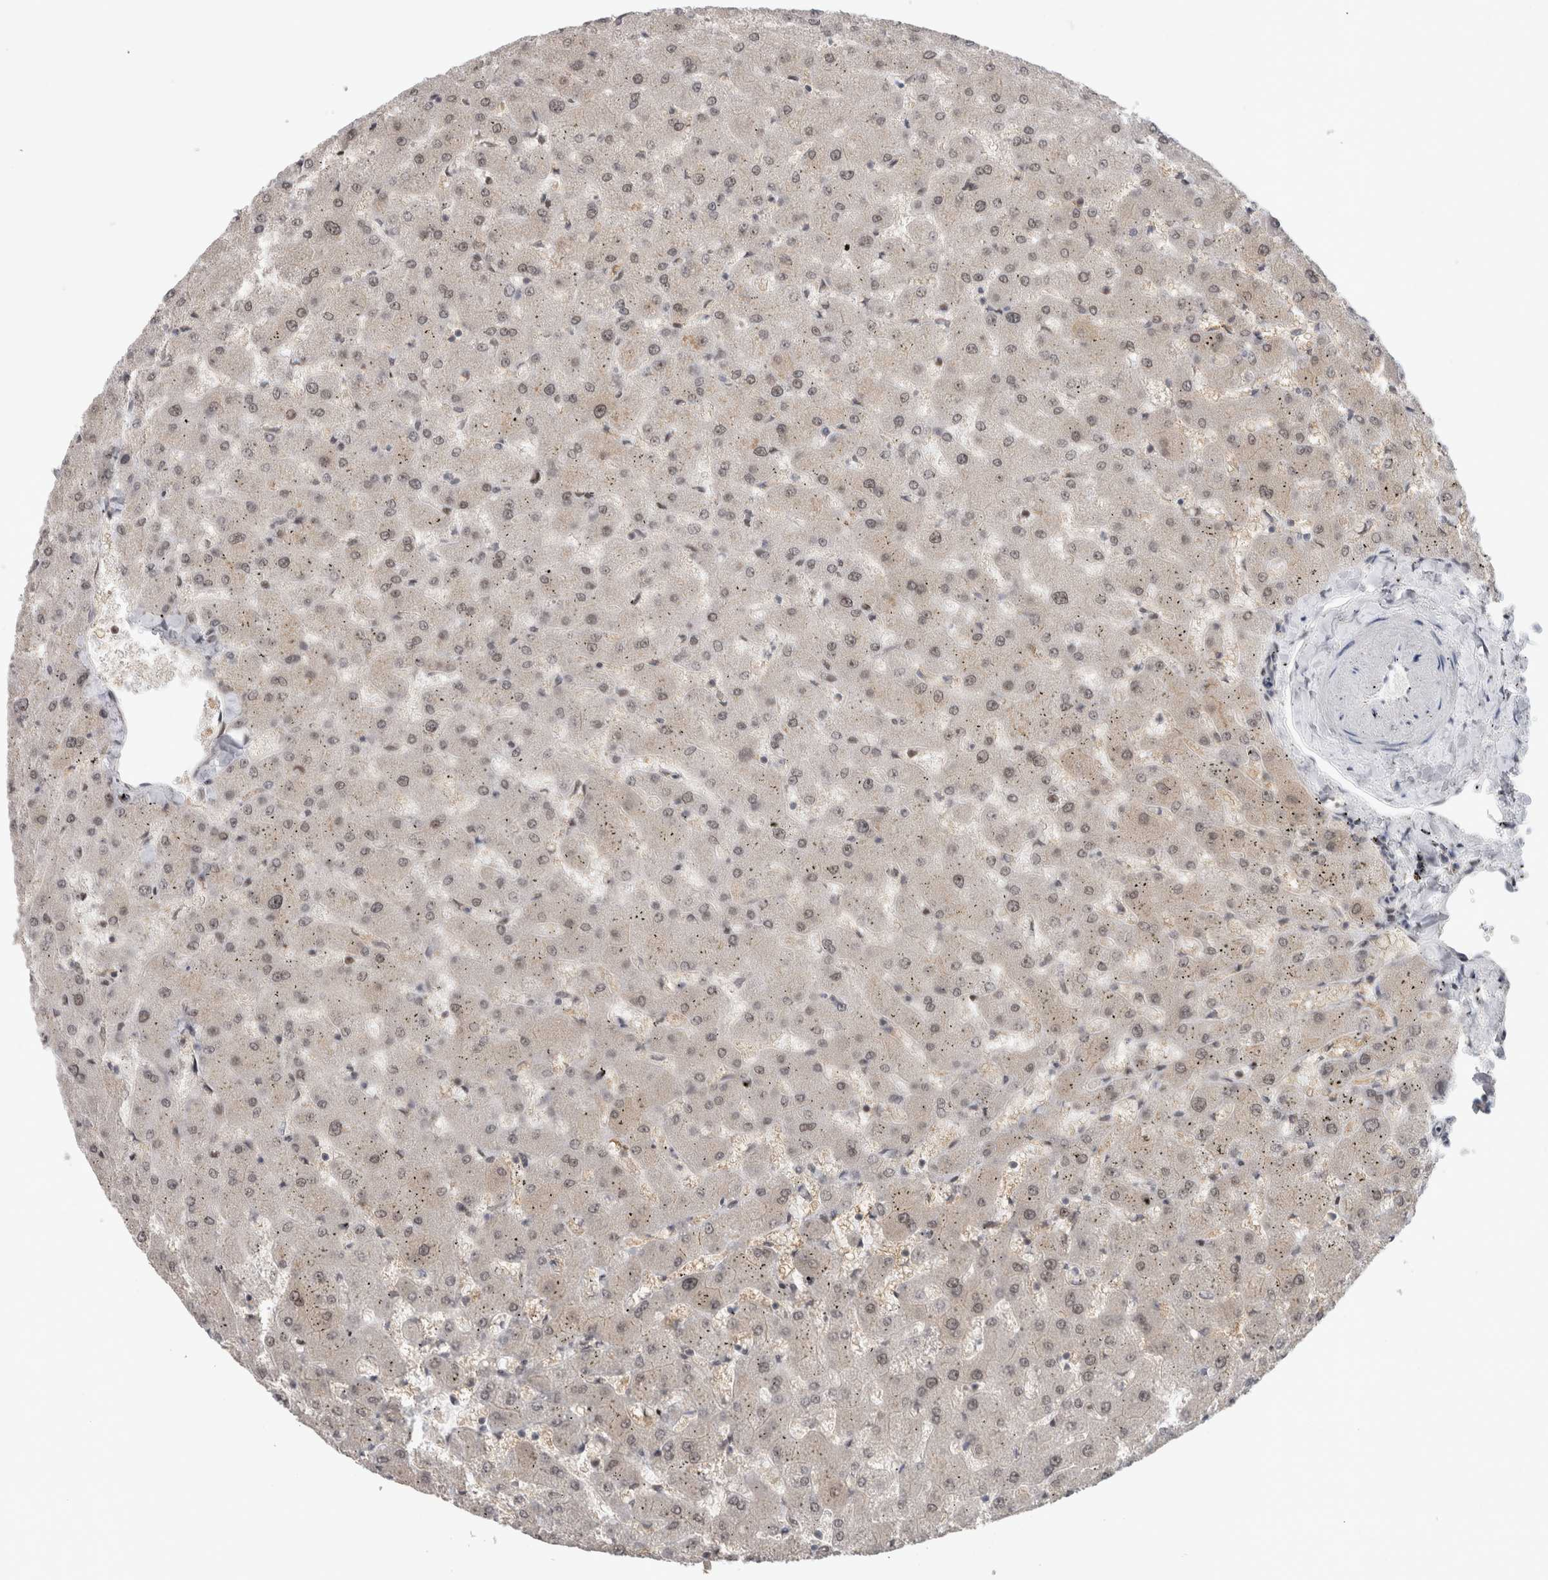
{"staining": {"intensity": "negative", "quantity": "none", "location": "none"}, "tissue": "liver", "cell_type": "Cholangiocytes", "image_type": "normal", "snomed": [{"axis": "morphology", "description": "Normal tissue, NOS"}, {"axis": "topography", "description": "Liver"}], "caption": "Immunohistochemistry micrograph of unremarkable human liver stained for a protein (brown), which displays no positivity in cholangiocytes. (DAB (3,3'-diaminobenzidine) immunohistochemistry (IHC) visualized using brightfield microscopy, high magnification).", "gene": "ZNF521", "patient": {"sex": "female", "age": 63}}